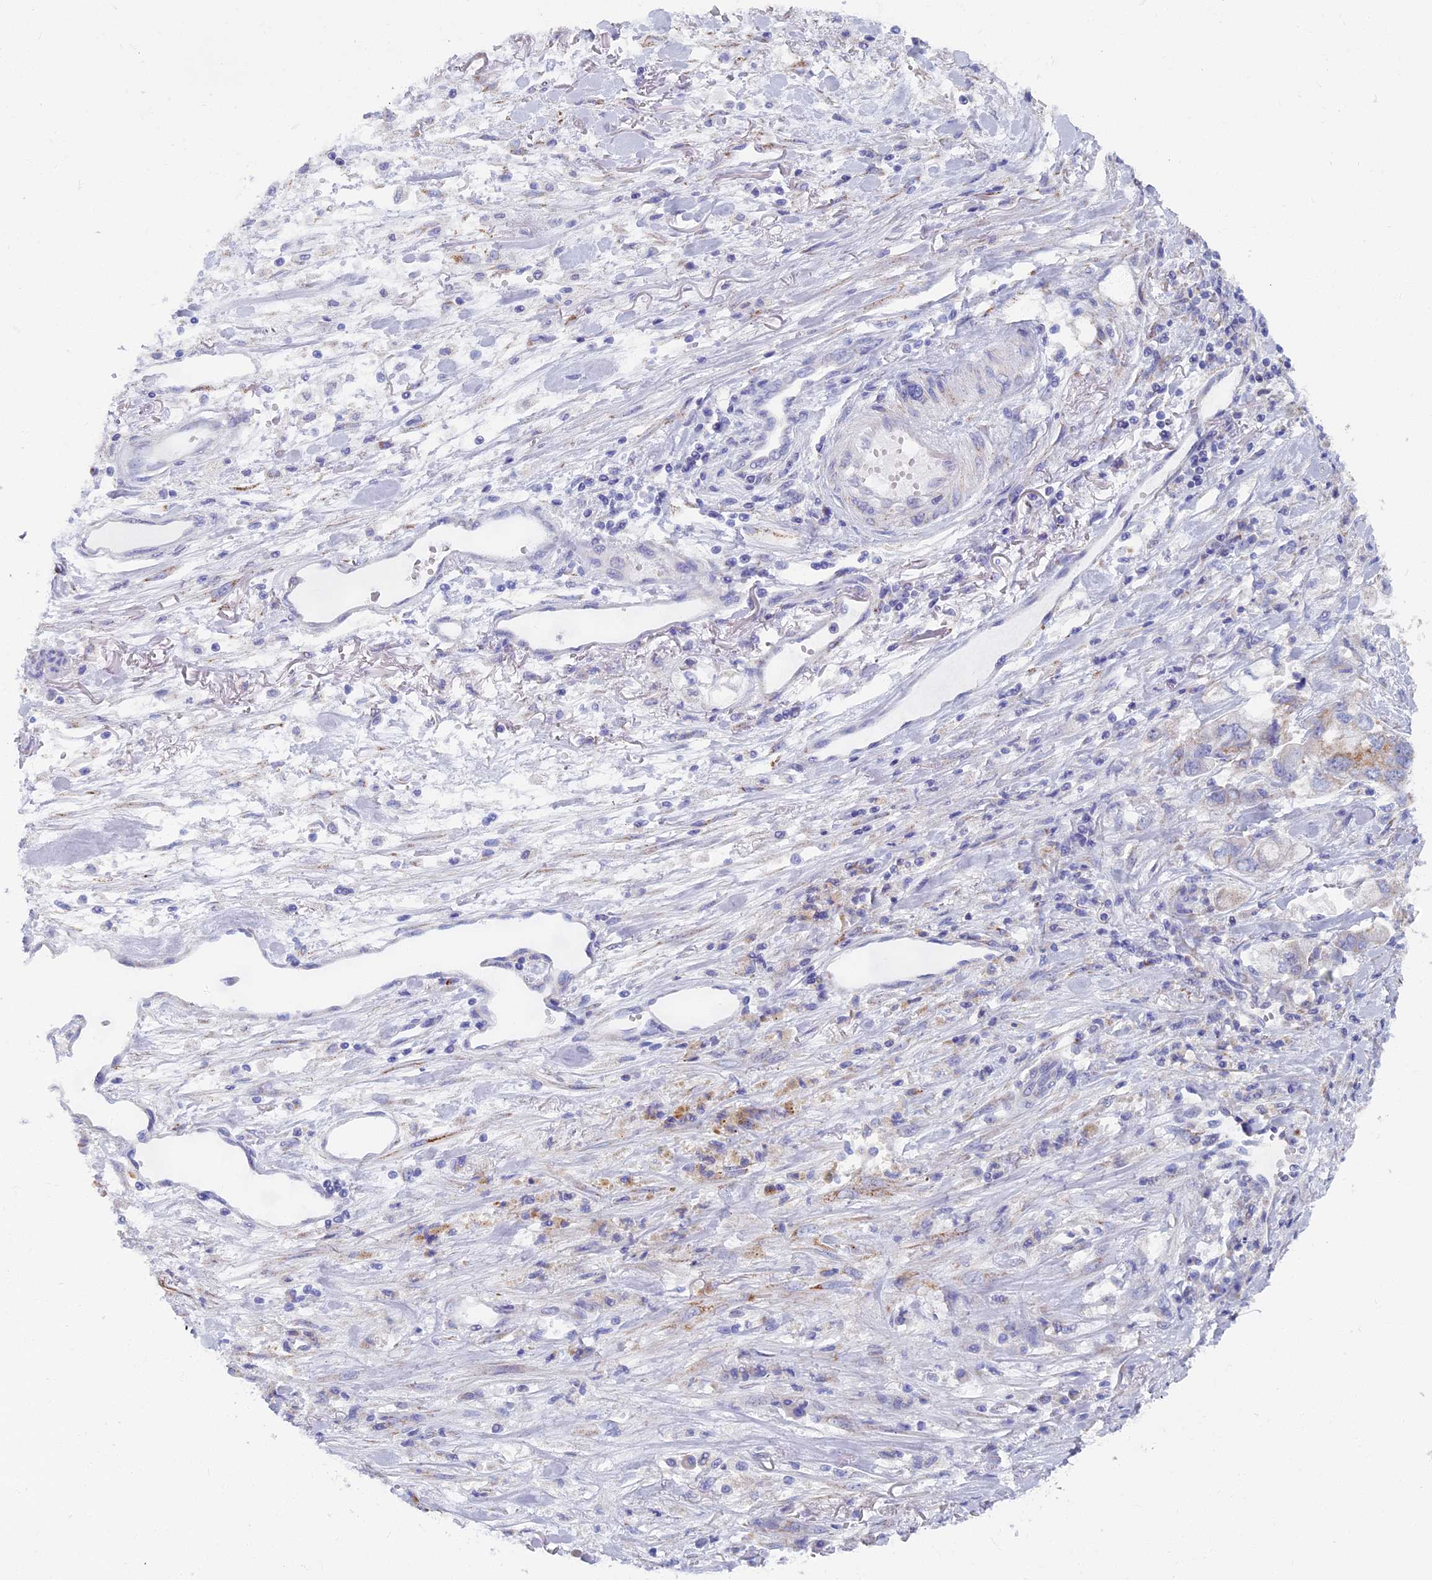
{"staining": {"intensity": "weak", "quantity": "<25%", "location": "cytoplasmic/membranous"}, "tissue": "stomach cancer", "cell_type": "Tumor cells", "image_type": "cancer", "snomed": [{"axis": "morphology", "description": "Adenocarcinoma, NOS"}, {"axis": "topography", "description": "Stomach"}], "caption": "Photomicrograph shows no protein staining in tumor cells of adenocarcinoma (stomach) tissue. (Stains: DAB (3,3'-diaminobenzidine) IHC with hematoxylin counter stain, Microscopy: brightfield microscopy at high magnification).", "gene": "OAT", "patient": {"sex": "male", "age": 62}}